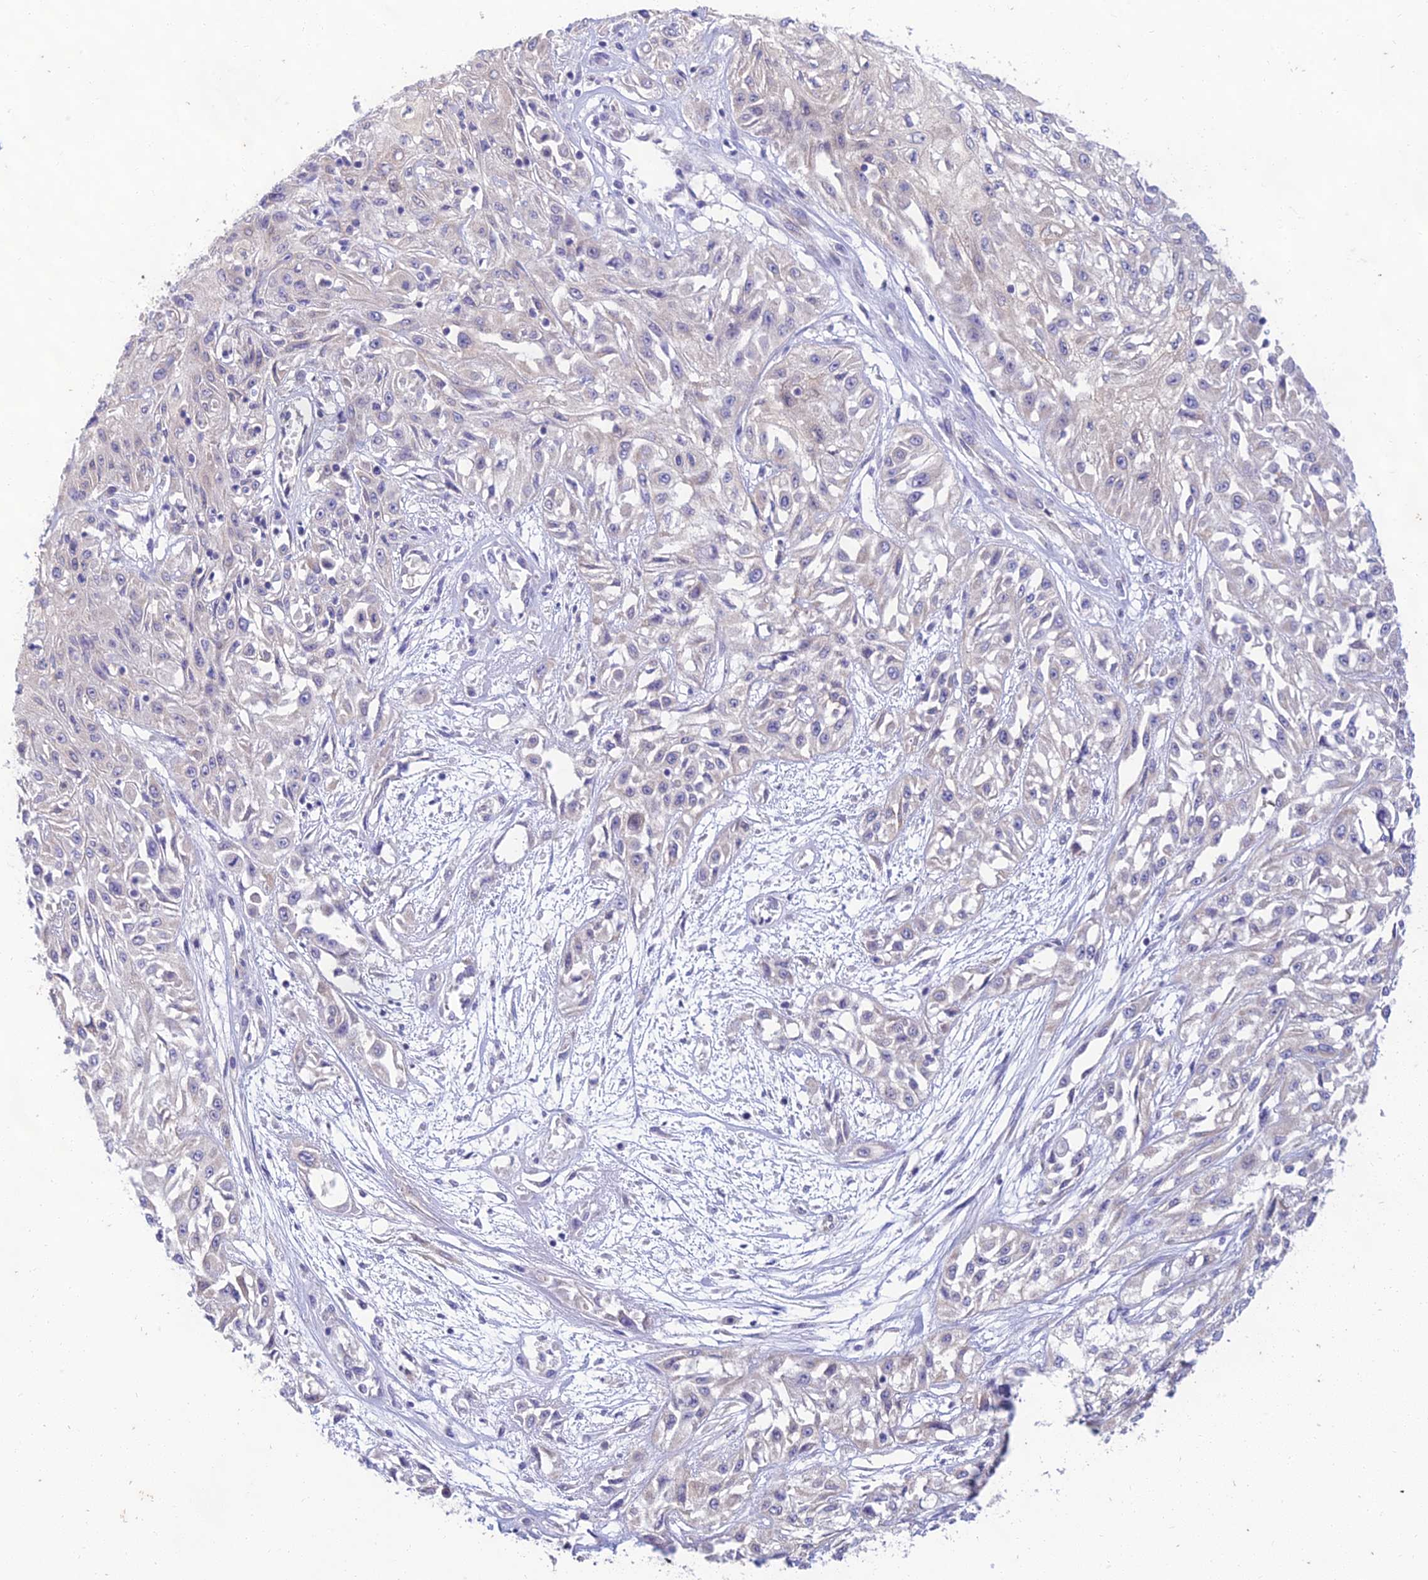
{"staining": {"intensity": "negative", "quantity": "none", "location": "none"}, "tissue": "skin cancer", "cell_type": "Tumor cells", "image_type": "cancer", "snomed": [{"axis": "morphology", "description": "Squamous cell carcinoma, NOS"}, {"axis": "morphology", "description": "Squamous cell carcinoma, metastatic, NOS"}, {"axis": "topography", "description": "Skin"}, {"axis": "topography", "description": "Lymph node"}], "caption": "Immunohistochemistry histopathology image of neoplastic tissue: human skin cancer (metastatic squamous cell carcinoma) stained with DAB (3,3'-diaminobenzidine) displays no significant protein expression in tumor cells.", "gene": "PTCD2", "patient": {"sex": "male", "age": 75}}